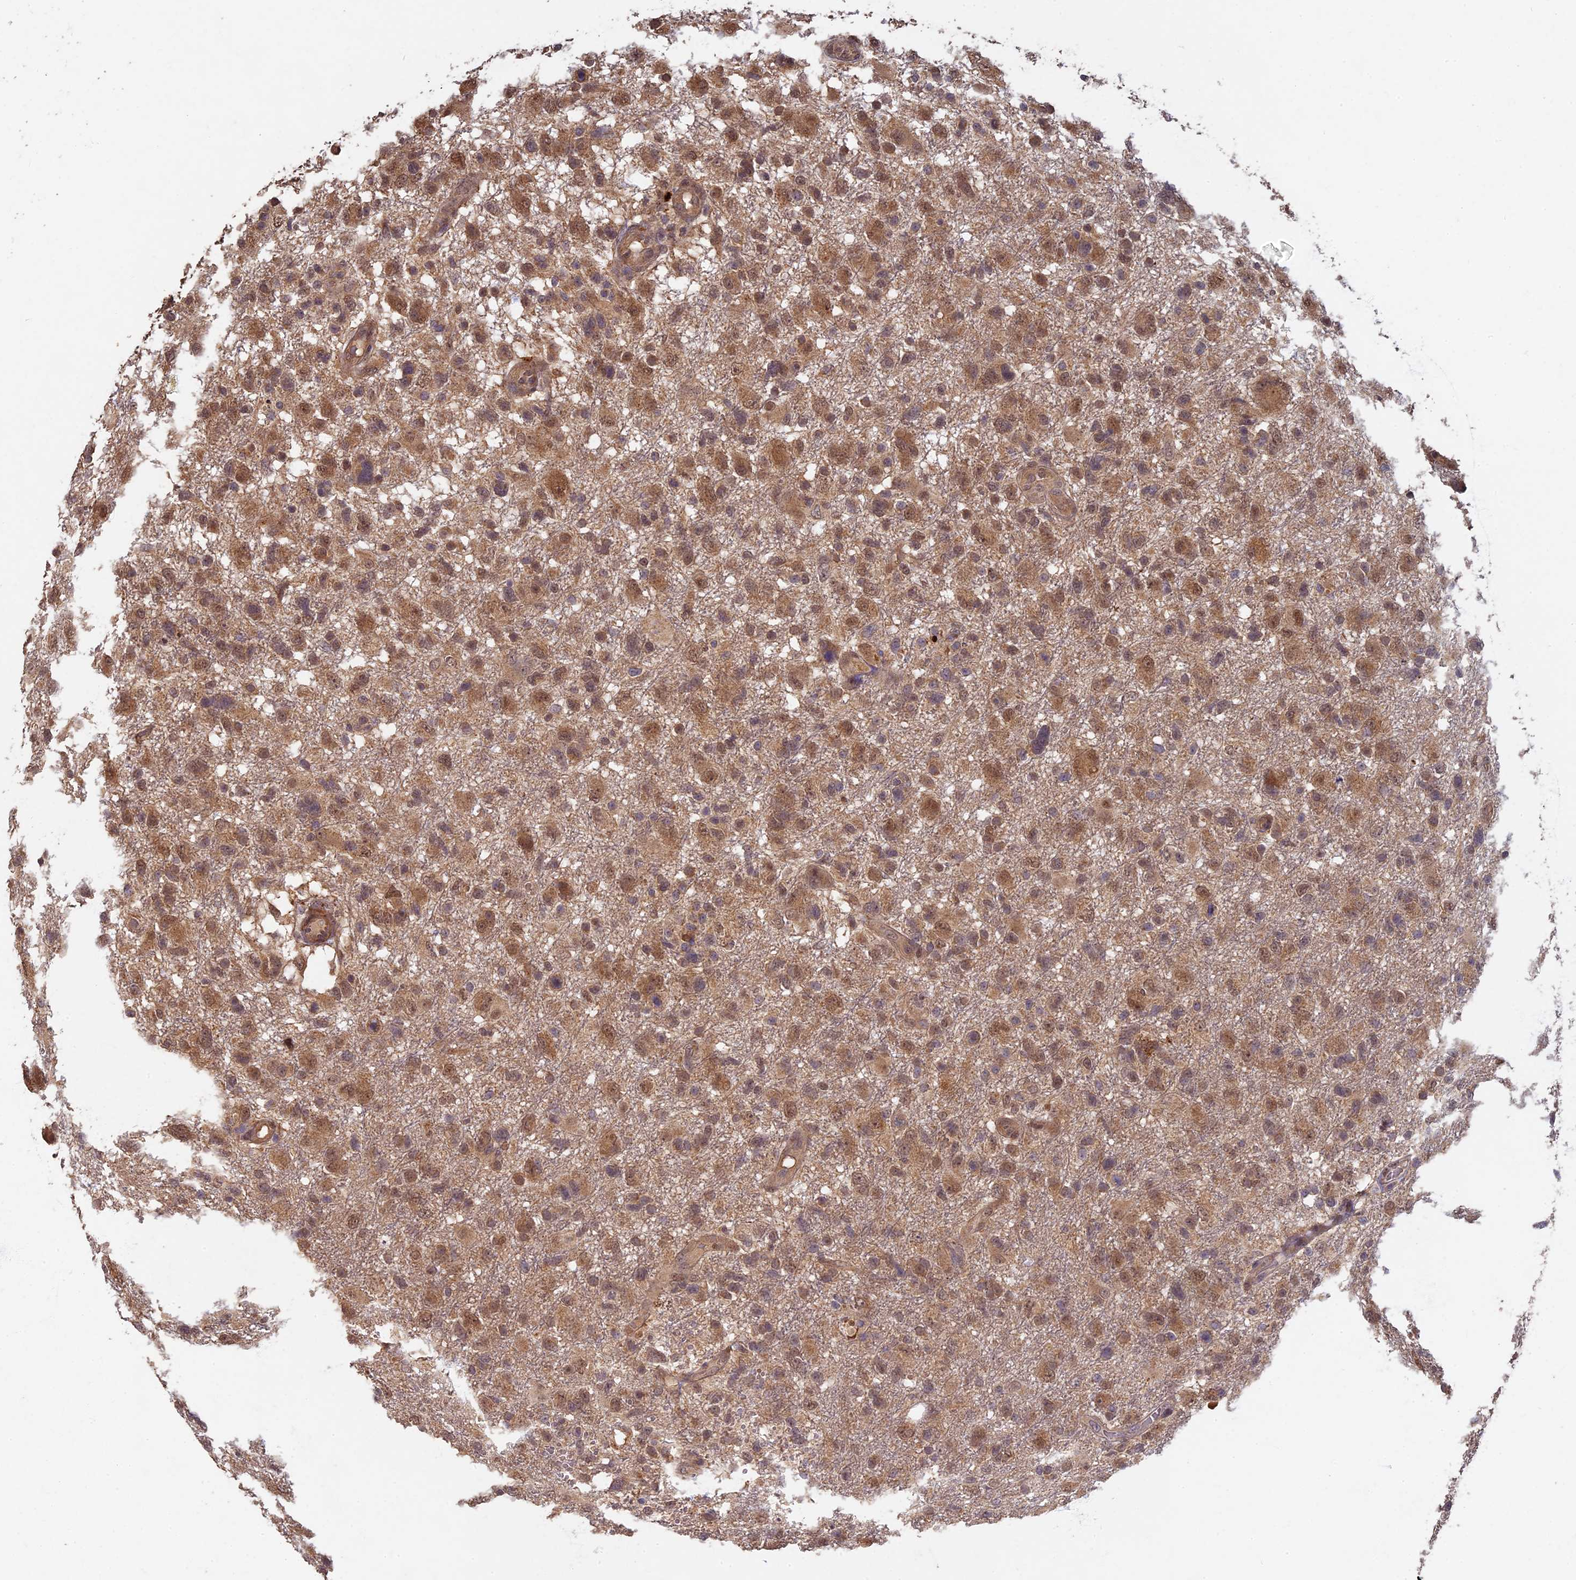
{"staining": {"intensity": "moderate", "quantity": ">75%", "location": "cytoplasmic/membranous,nuclear"}, "tissue": "glioma", "cell_type": "Tumor cells", "image_type": "cancer", "snomed": [{"axis": "morphology", "description": "Glioma, malignant, High grade"}, {"axis": "topography", "description": "Brain"}], "caption": "Glioma stained for a protein exhibits moderate cytoplasmic/membranous and nuclear positivity in tumor cells. Using DAB (brown) and hematoxylin (blue) stains, captured at high magnification using brightfield microscopy.", "gene": "RSPH3", "patient": {"sex": "male", "age": 61}}